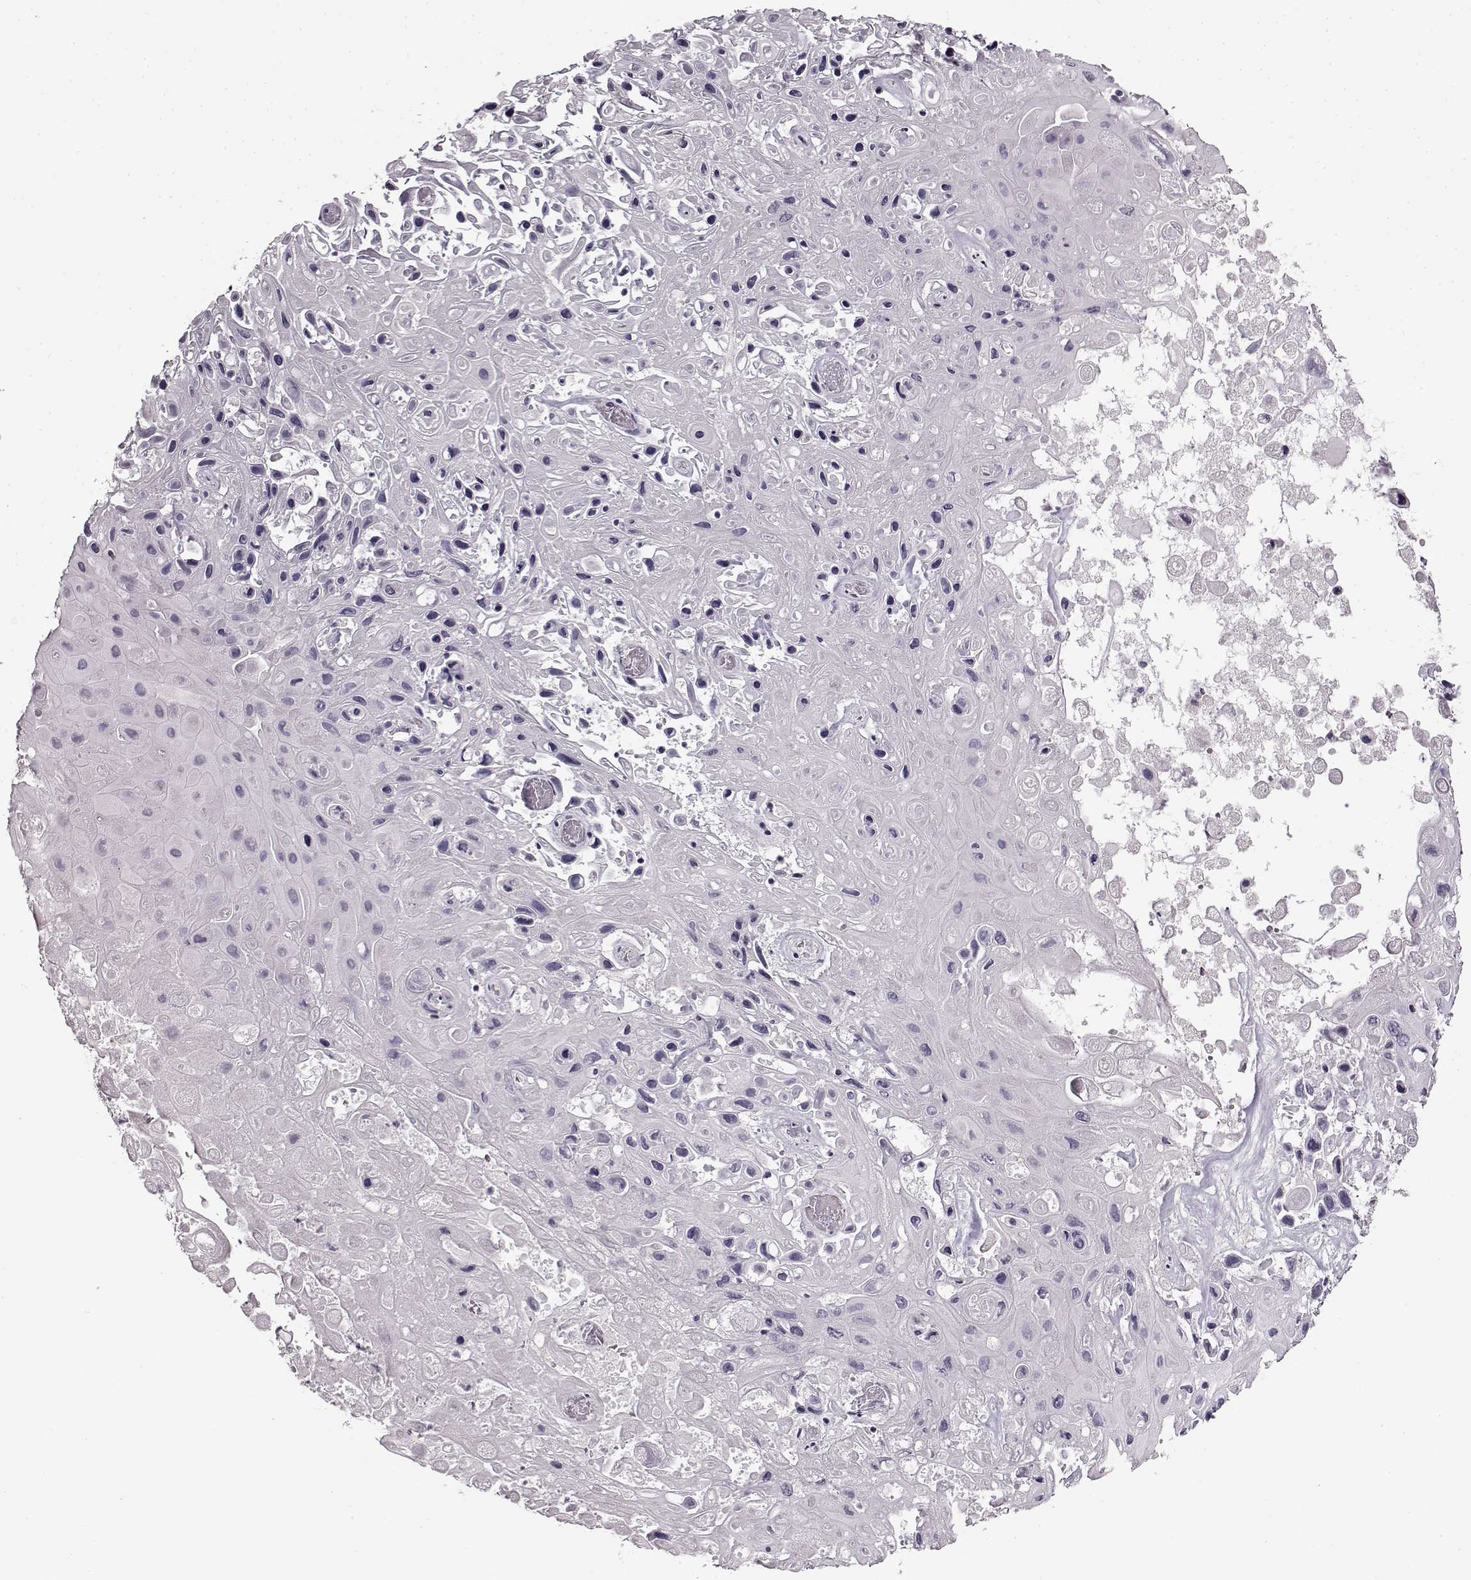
{"staining": {"intensity": "negative", "quantity": "none", "location": "none"}, "tissue": "skin cancer", "cell_type": "Tumor cells", "image_type": "cancer", "snomed": [{"axis": "morphology", "description": "Squamous cell carcinoma, NOS"}, {"axis": "topography", "description": "Skin"}], "caption": "High power microscopy histopathology image of an immunohistochemistry image of squamous cell carcinoma (skin), revealing no significant positivity in tumor cells.", "gene": "FSHB", "patient": {"sex": "male", "age": 82}}